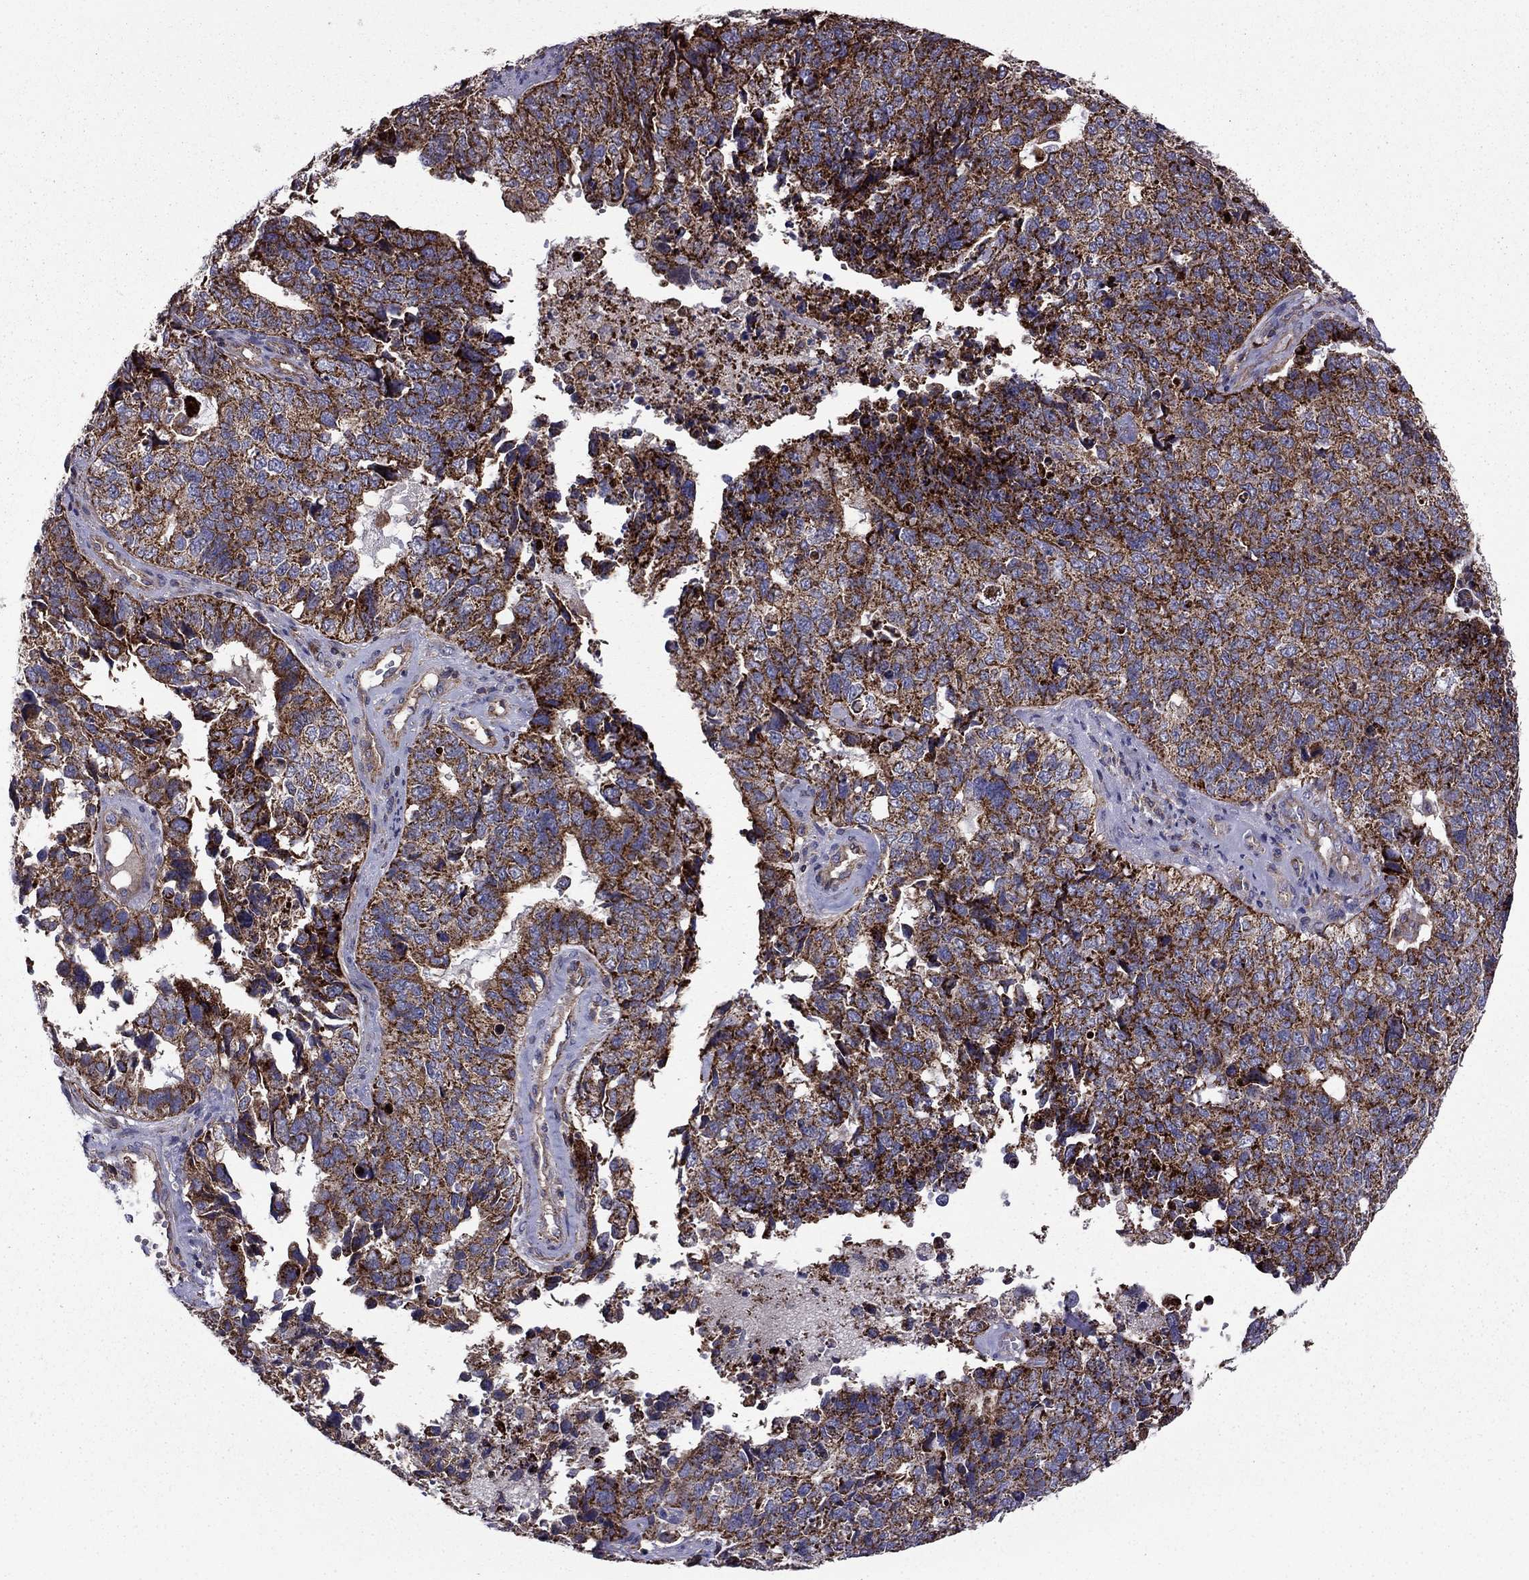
{"staining": {"intensity": "strong", "quantity": "<25%", "location": "cytoplasmic/membranous"}, "tissue": "cervical cancer", "cell_type": "Tumor cells", "image_type": "cancer", "snomed": [{"axis": "morphology", "description": "Squamous cell carcinoma, NOS"}, {"axis": "topography", "description": "Cervix"}], "caption": "Squamous cell carcinoma (cervical) was stained to show a protein in brown. There is medium levels of strong cytoplasmic/membranous positivity in approximately <25% of tumor cells.", "gene": "ALG6", "patient": {"sex": "female", "age": 63}}